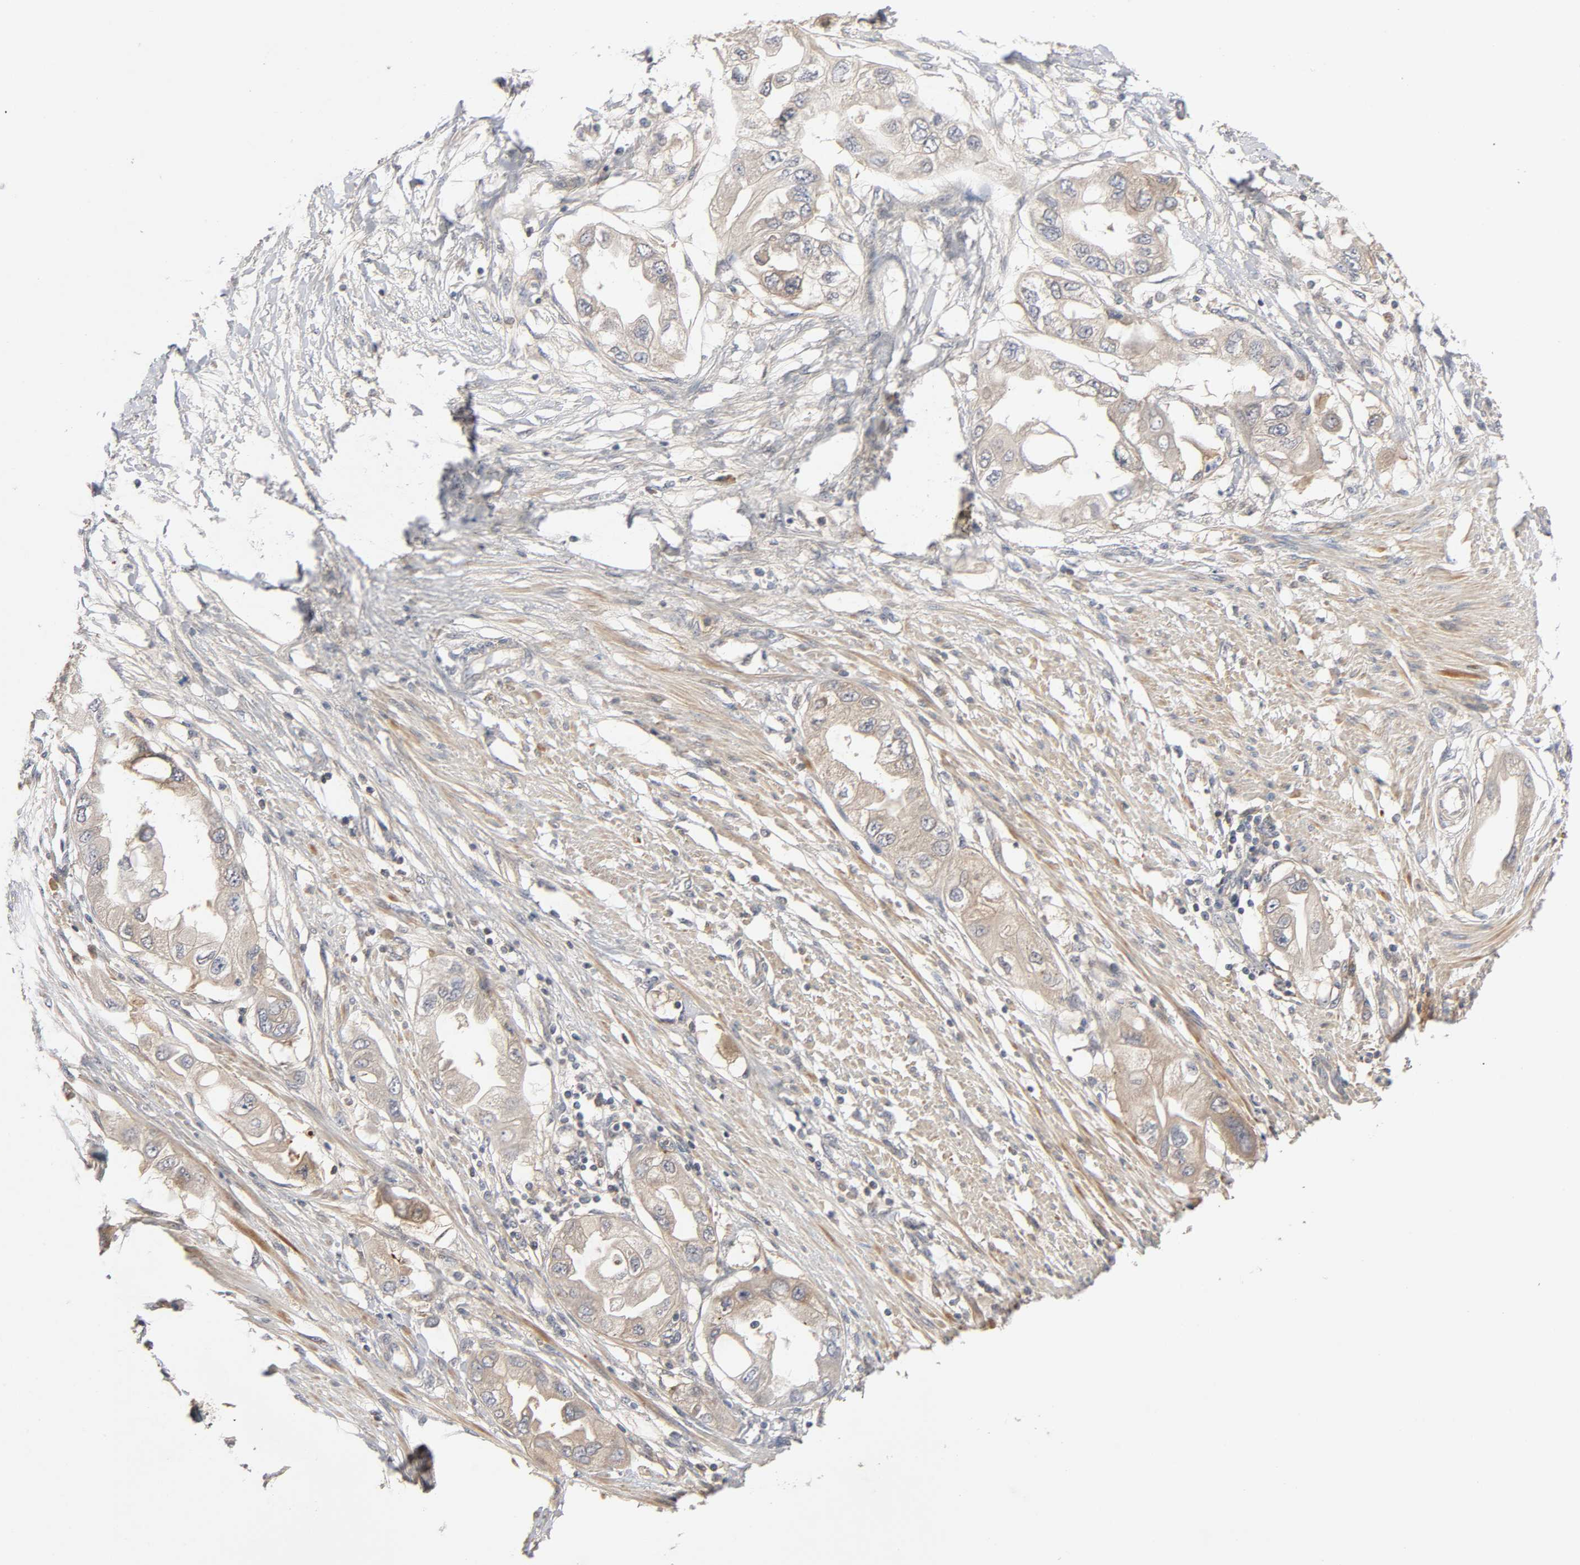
{"staining": {"intensity": "moderate", "quantity": ">75%", "location": "cytoplasmic/membranous"}, "tissue": "endometrial cancer", "cell_type": "Tumor cells", "image_type": "cancer", "snomed": [{"axis": "morphology", "description": "Adenocarcinoma, NOS"}, {"axis": "topography", "description": "Endometrium"}], "caption": "Adenocarcinoma (endometrial) stained for a protein (brown) displays moderate cytoplasmic/membranous positive expression in approximately >75% of tumor cells.", "gene": "CPB2", "patient": {"sex": "female", "age": 67}}